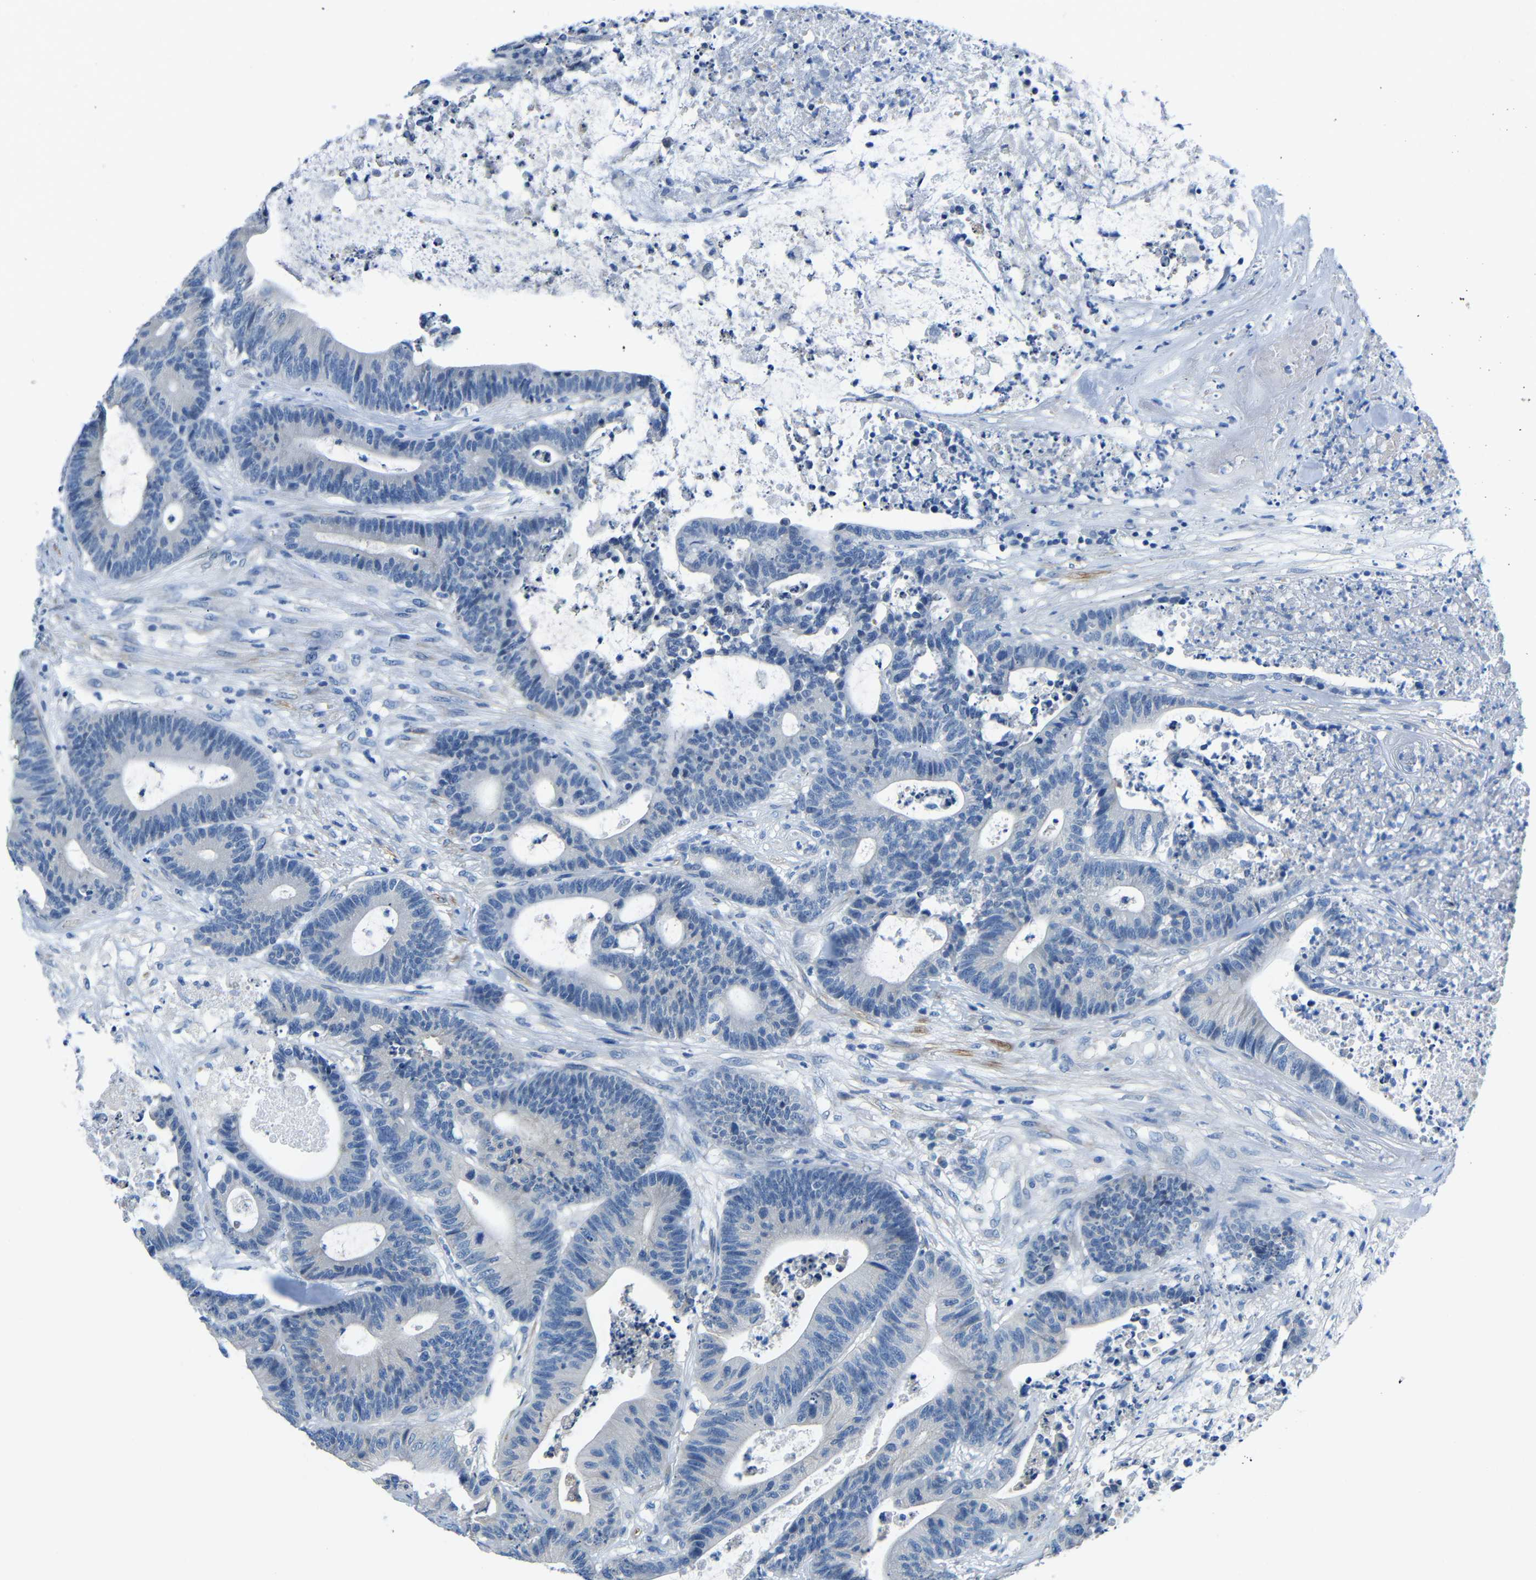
{"staining": {"intensity": "negative", "quantity": "none", "location": "none"}, "tissue": "colorectal cancer", "cell_type": "Tumor cells", "image_type": "cancer", "snomed": [{"axis": "morphology", "description": "Adenocarcinoma, NOS"}, {"axis": "topography", "description": "Colon"}], "caption": "DAB immunohistochemical staining of human colorectal cancer shows no significant expression in tumor cells. (DAB immunohistochemistry, high magnification).", "gene": "NEGR1", "patient": {"sex": "female", "age": 84}}